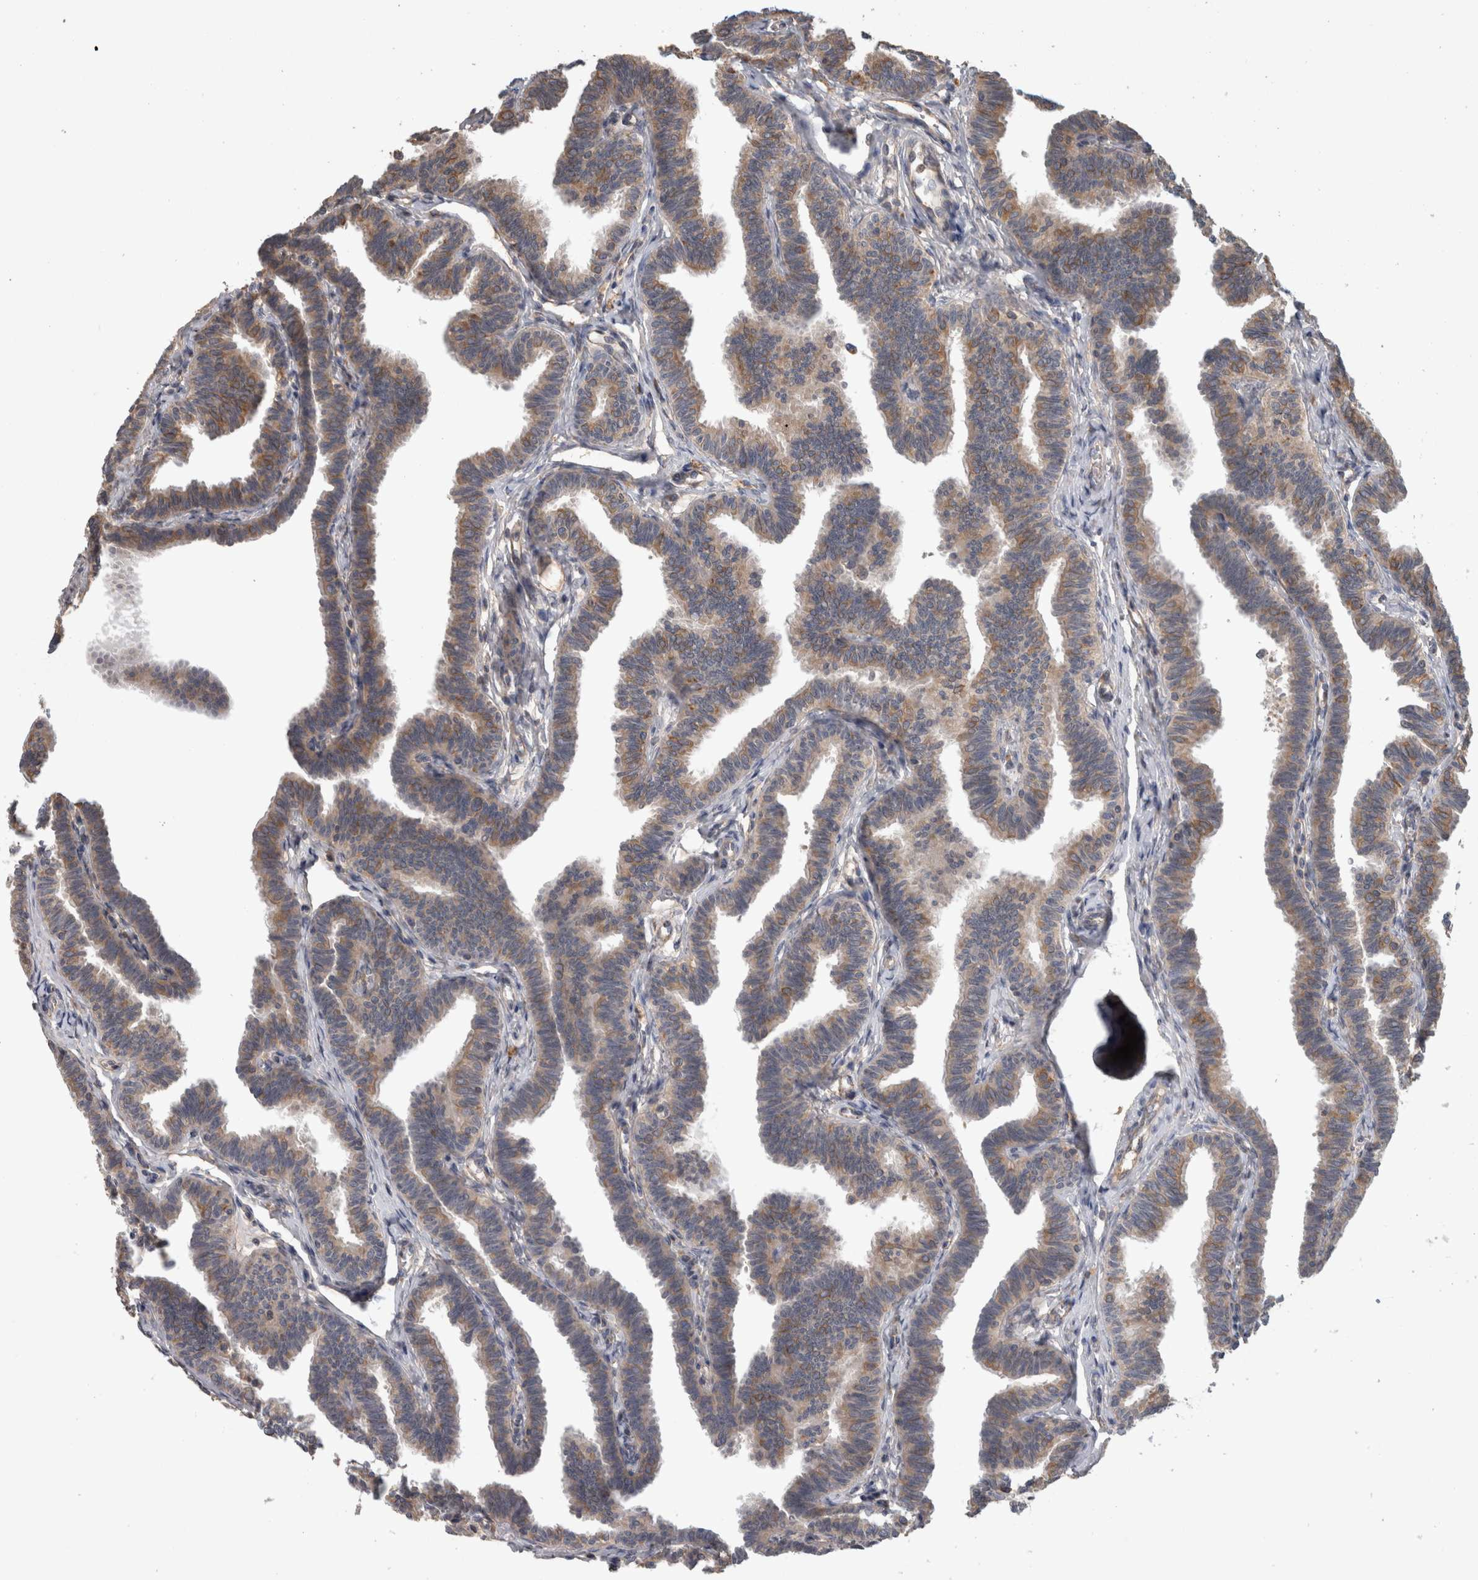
{"staining": {"intensity": "moderate", "quantity": "25%-75%", "location": "cytoplasmic/membranous"}, "tissue": "fallopian tube", "cell_type": "Glandular cells", "image_type": "normal", "snomed": [{"axis": "morphology", "description": "Normal tissue, NOS"}, {"axis": "topography", "description": "Fallopian tube"}, {"axis": "topography", "description": "Ovary"}], "caption": "A histopathology image of human fallopian tube stained for a protein shows moderate cytoplasmic/membranous brown staining in glandular cells. The protein is shown in brown color, while the nuclei are stained blue.", "gene": "TARBP1", "patient": {"sex": "female", "age": 23}}